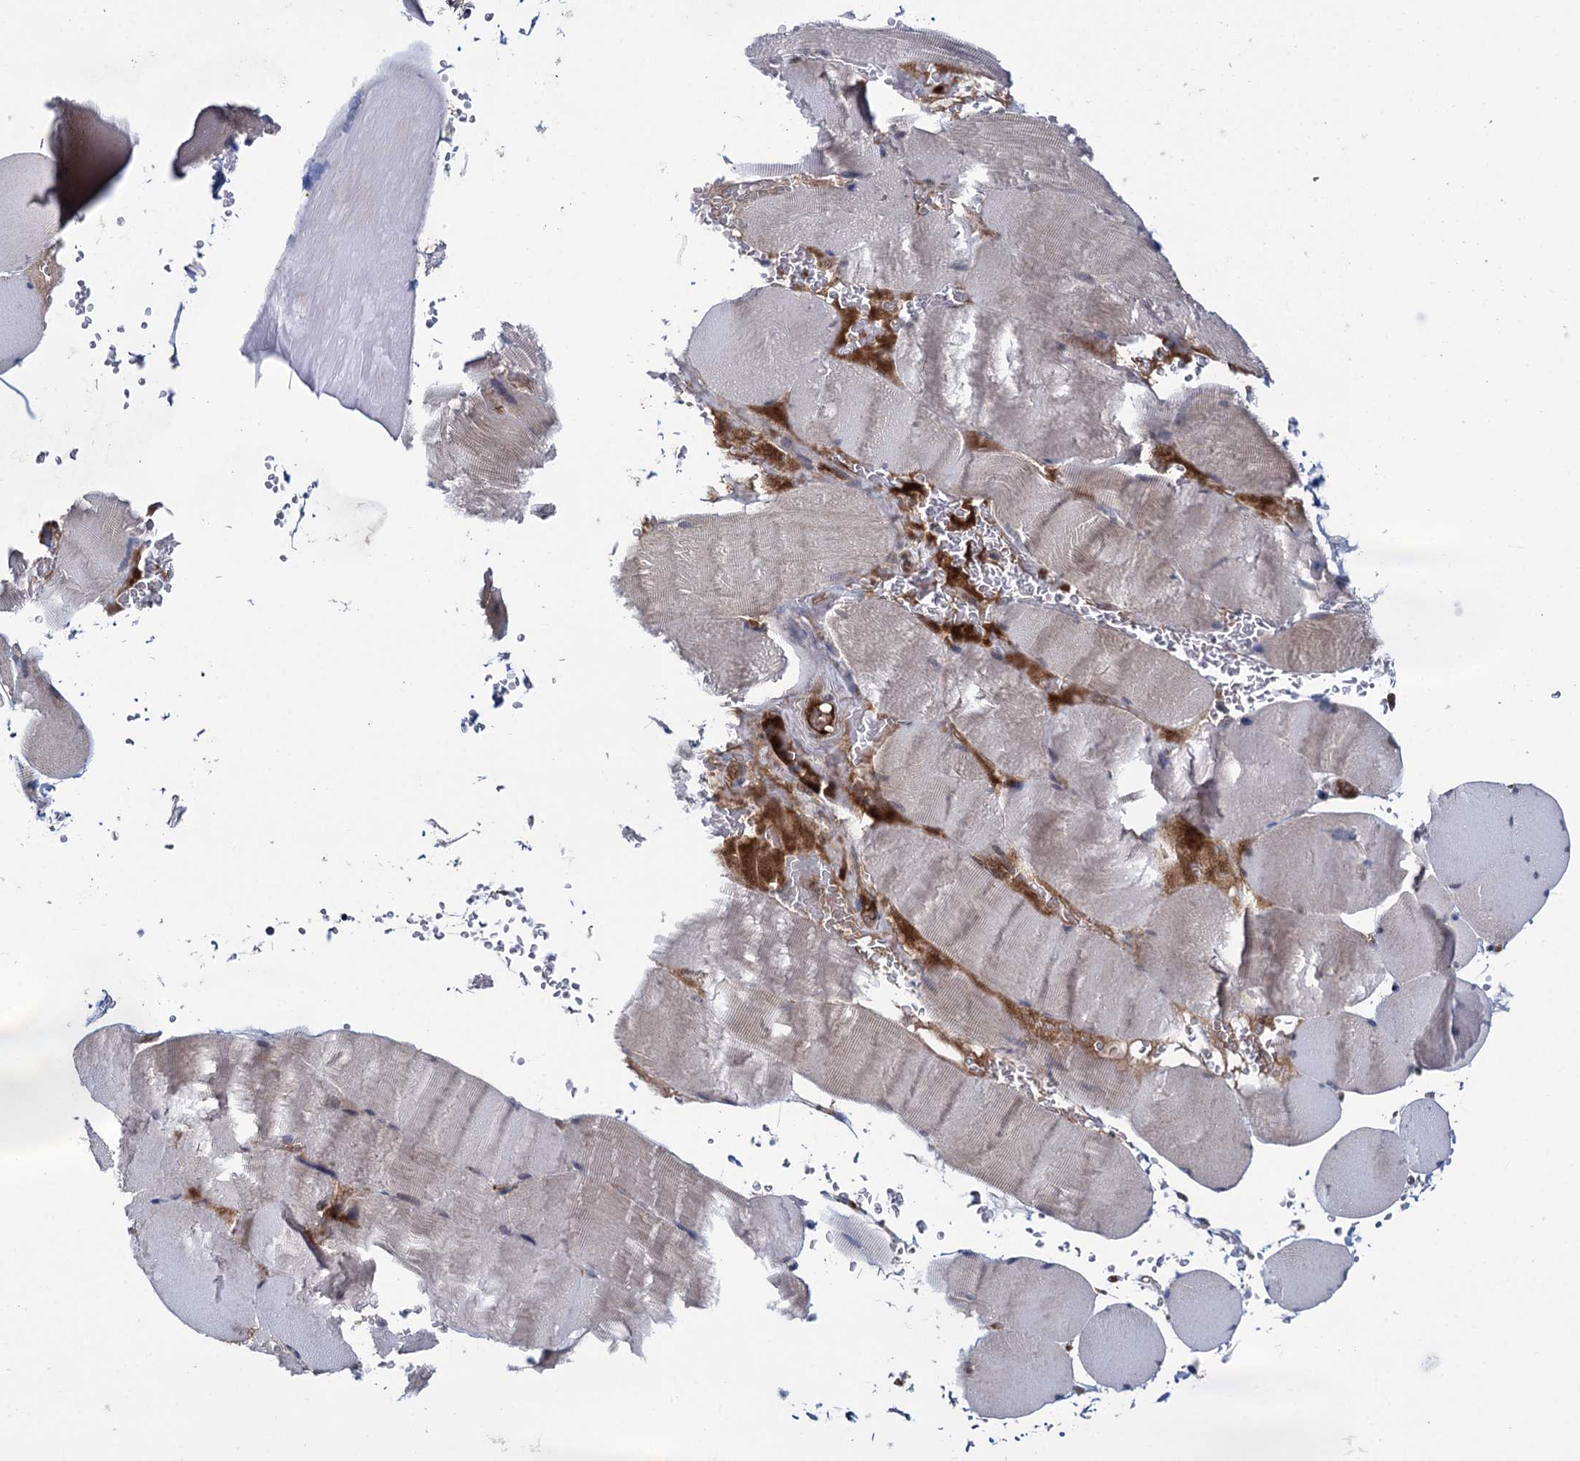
{"staining": {"intensity": "weak", "quantity": "<25%", "location": "cytoplasmic/membranous"}, "tissue": "skeletal muscle", "cell_type": "Myocytes", "image_type": "normal", "snomed": [{"axis": "morphology", "description": "Normal tissue, NOS"}, {"axis": "topography", "description": "Skeletal muscle"}, {"axis": "topography", "description": "Head-Neck"}], "caption": "Immunohistochemical staining of unremarkable human skeletal muscle displays no significant staining in myocytes. (Stains: DAB (3,3'-diaminobenzidine) immunohistochemistry (IHC) with hematoxylin counter stain, Microscopy: brightfield microscopy at high magnification).", "gene": "GLO1", "patient": {"sex": "male", "age": 66}}